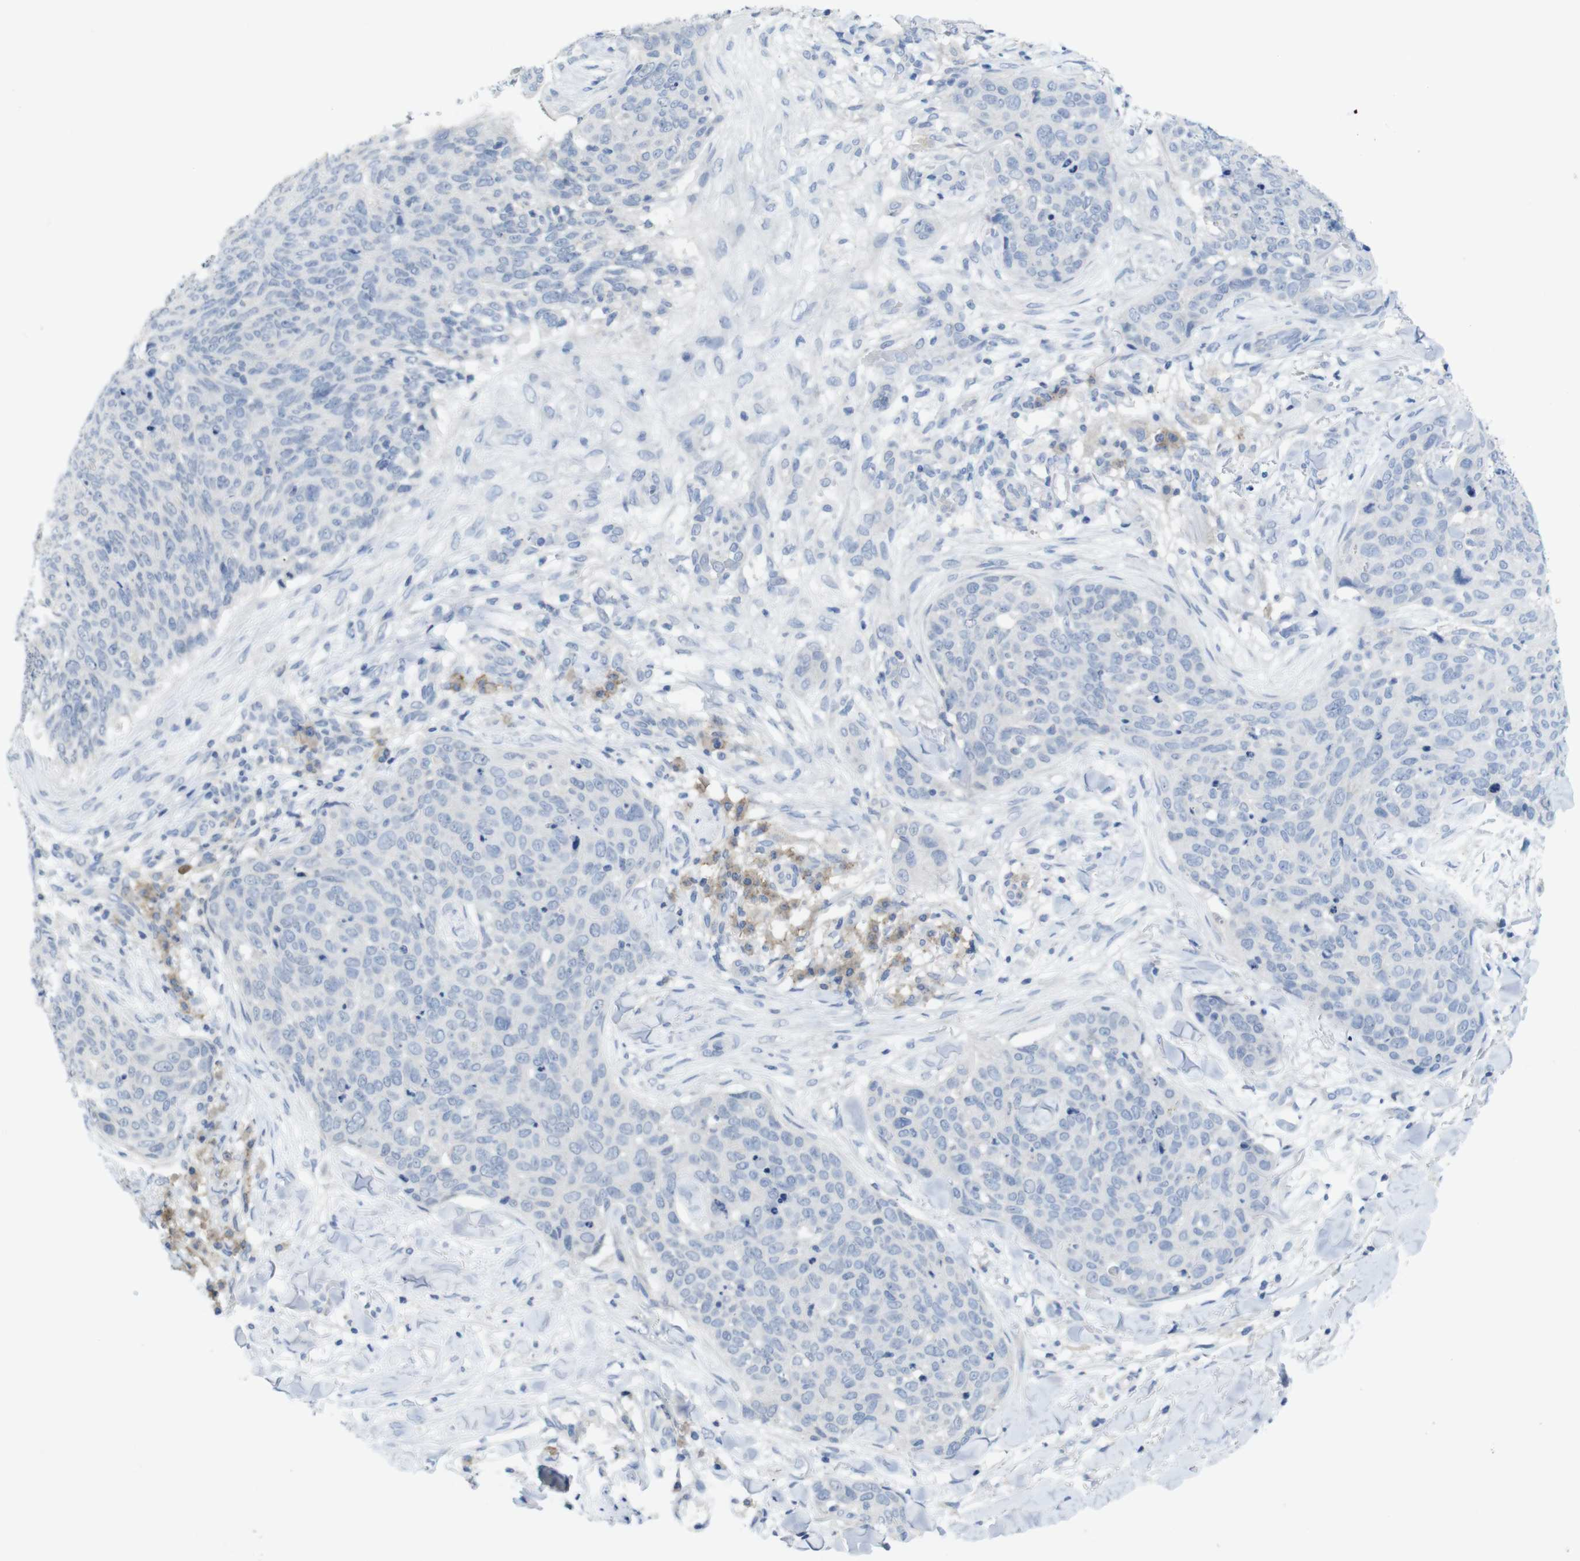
{"staining": {"intensity": "negative", "quantity": "none", "location": "none"}, "tissue": "skin cancer", "cell_type": "Tumor cells", "image_type": "cancer", "snomed": [{"axis": "morphology", "description": "Squamous cell carcinoma in situ, NOS"}, {"axis": "morphology", "description": "Squamous cell carcinoma, NOS"}, {"axis": "topography", "description": "Skin"}], "caption": "The image displays no staining of tumor cells in skin squamous cell carcinoma in situ.", "gene": "SLAMF7", "patient": {"sex": "male", "age": 93}}